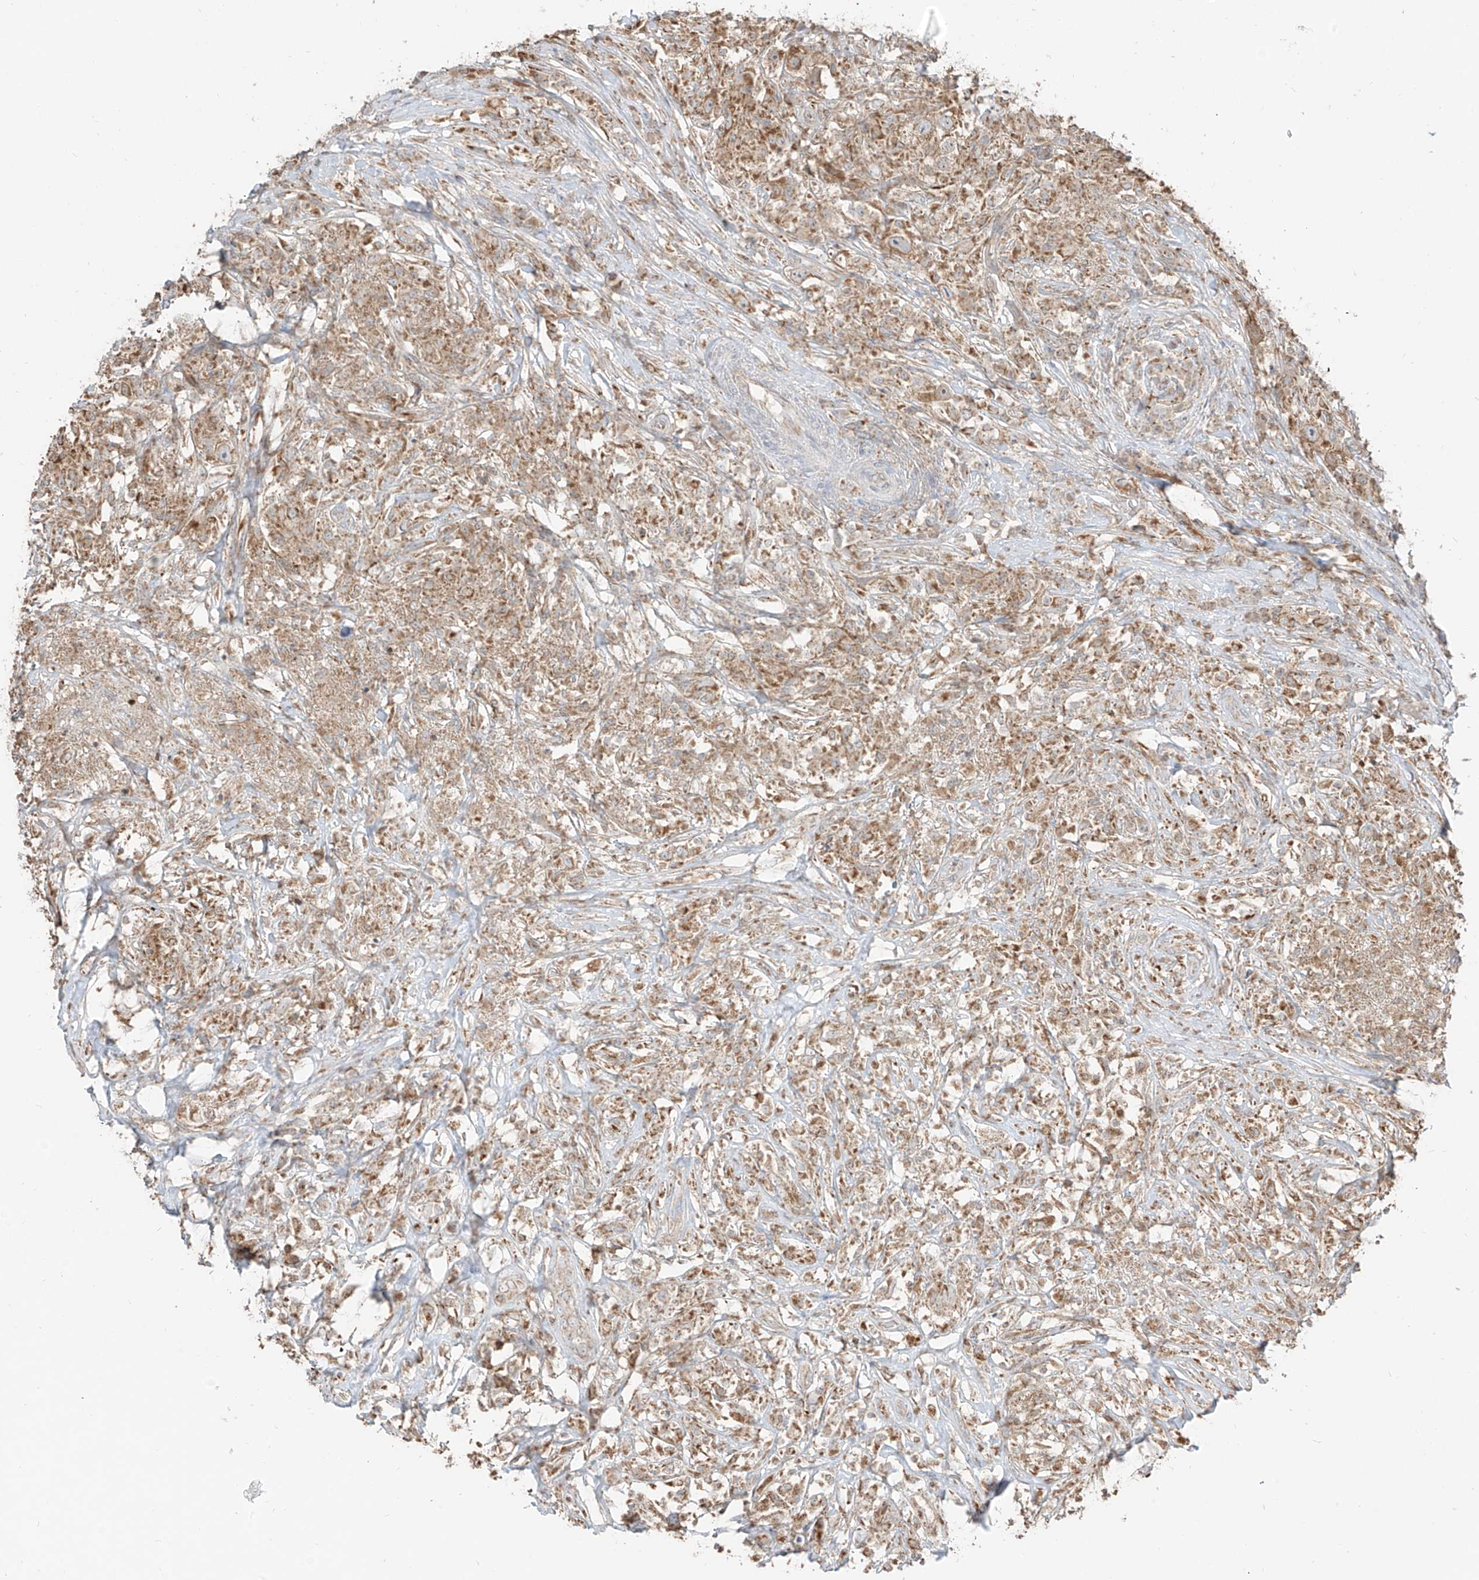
{"staining": {"intensity": "moderate", "quantity": ">75%", "location": "cytoplasmic/membranous"}, "tissue": "testis cancer", "cell_type": "Tumor cells", "image_type": "cancer", "snomed": [{"axis": "morphology", "description": "Seminoma, NOS"}, {"axis": "topography", "description": "Testis"}], "caption": "The immunohistochemical stain labels moderate cytoplasmic/membranous positivity in tumor cells of seminoma (testis) tissue. (Stains: DAB (3,3'-diaminobenzidine) in brown, nuclei in blue, Microscopy: brightfield microscopy at high magnification).", "gene": "ETHE1", "patient": {"sex": "male", "age": 49}}